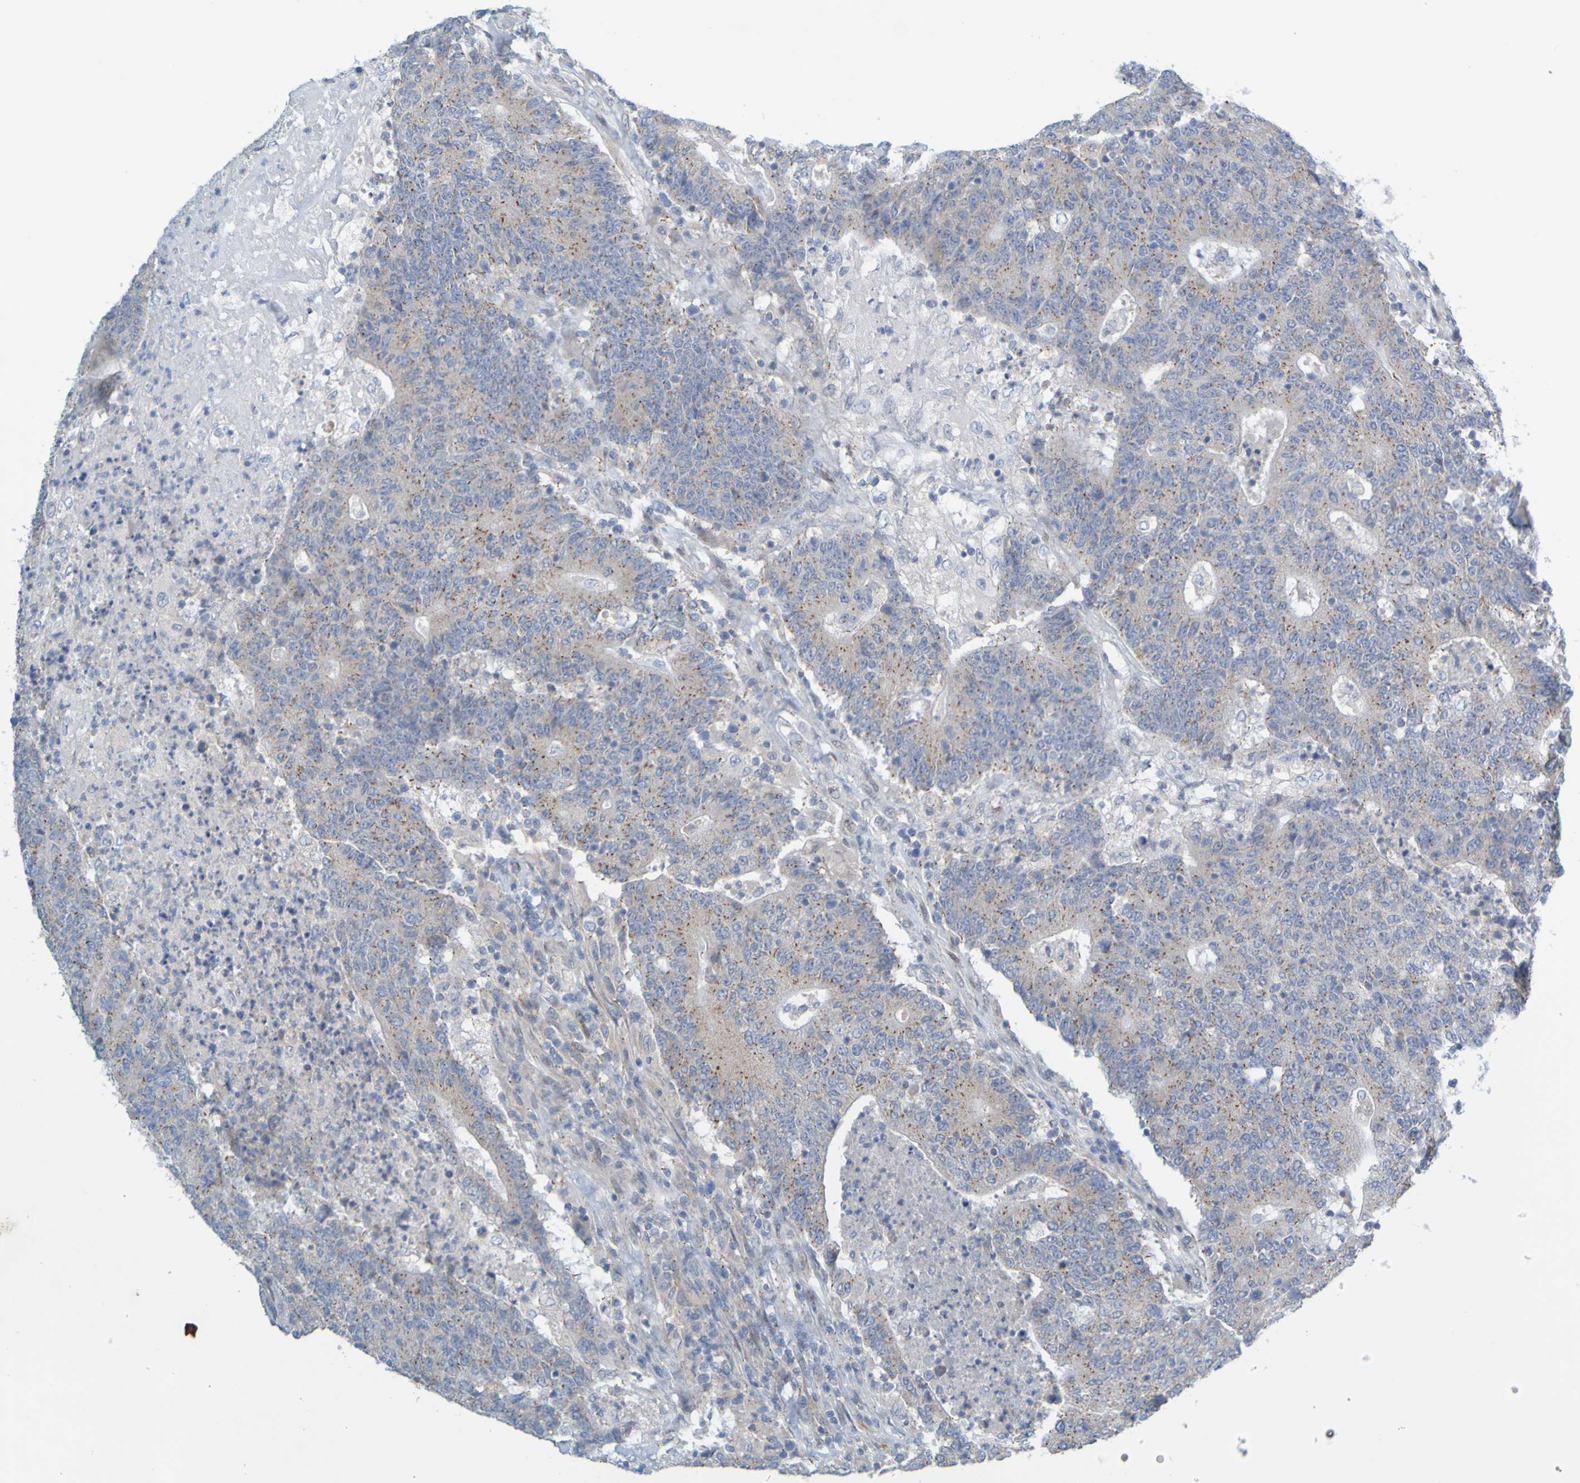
{"staining": {"intensity": "moderate", "quantity": ">75%", "location": "cytoplasmic/membranous"}, "tissue": "colorectal cancer", "cell_type": "Tumor cells", "image_type": "cancer", "snomed": [{"axis": "morphology", "description": "Normal tissue, NOS"}, {"axis": "morphology", "description": "Adenocarcinoma, NOS"}, {"axis": "topography", "description": "Colon"}], "caption": "Immunohistochemistry (IHC) micrograph of neoplastic tissue: colorectal cancer stained using IHC shows medium levels of moderate protein expression localized specifically in the cytoplasmic/membranous of tumor cells, appearing as a cytoplasmic/membranous brown color.", "gene": "MAG", "patient": {"sex": "female", "age": 75}}